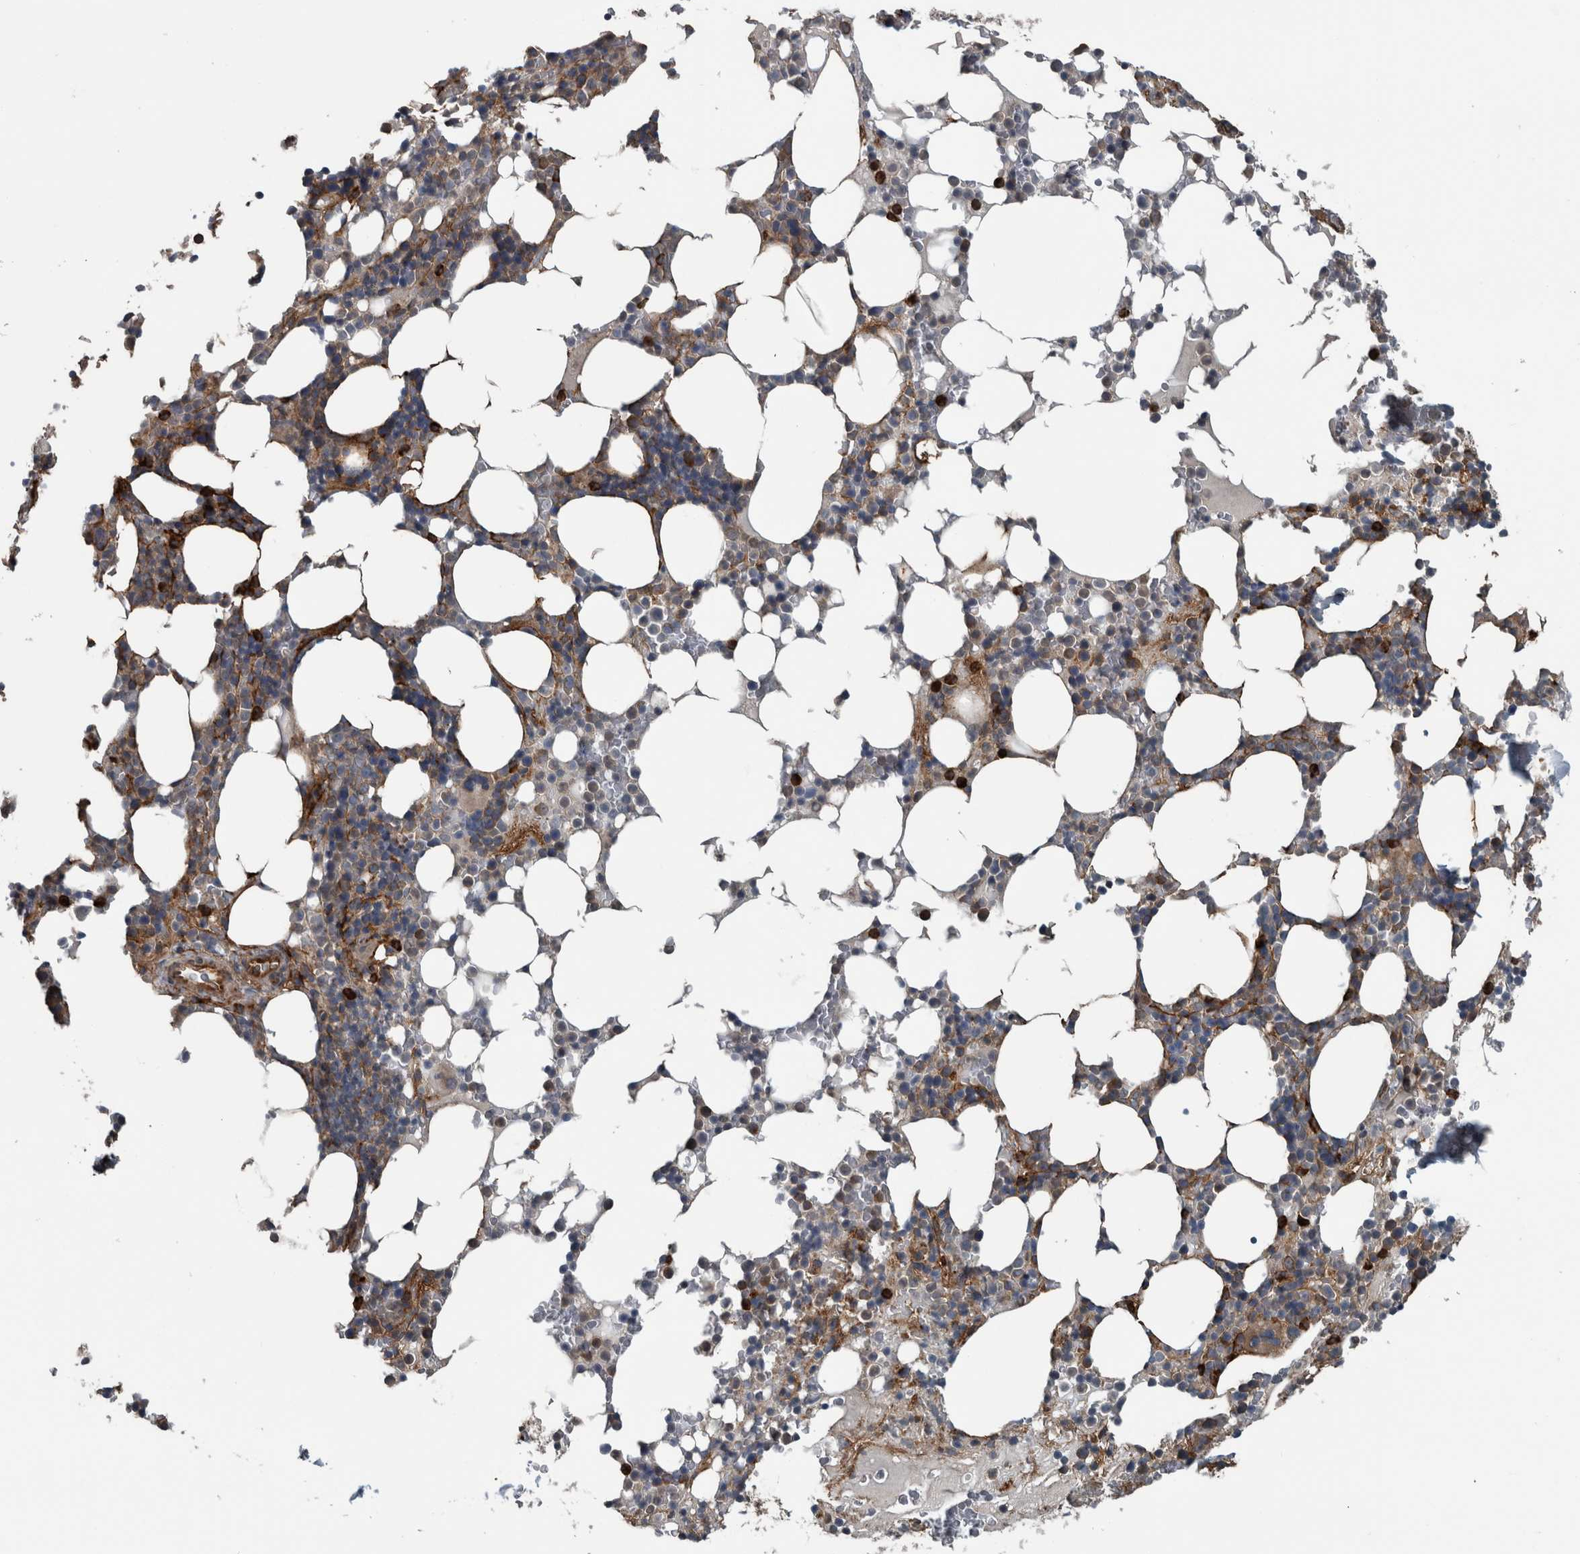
{"staining": {"intensity": "strong", "quantity": "<25%", "location": "cytoplasmic/membranous,nuclear"}, "tissue": "bone marrow", "cell_type": "Hematopoietic cells", "image_type": "normal", "snomed": [{"axis": "morphology", "description": "Normal tissue, NOS"}, {"axis": "topography", "description": "Bone marrow"}], "caption": "Strong cytoplasmic/membranous,nuclear staining for a protein is present in approximately <25% of hematopoietic cells of unremarkable bone marrow using immunohistochemistry (IHC).", "gene": "EXOC8", "patient": {"sex": "male", "age": 58}}